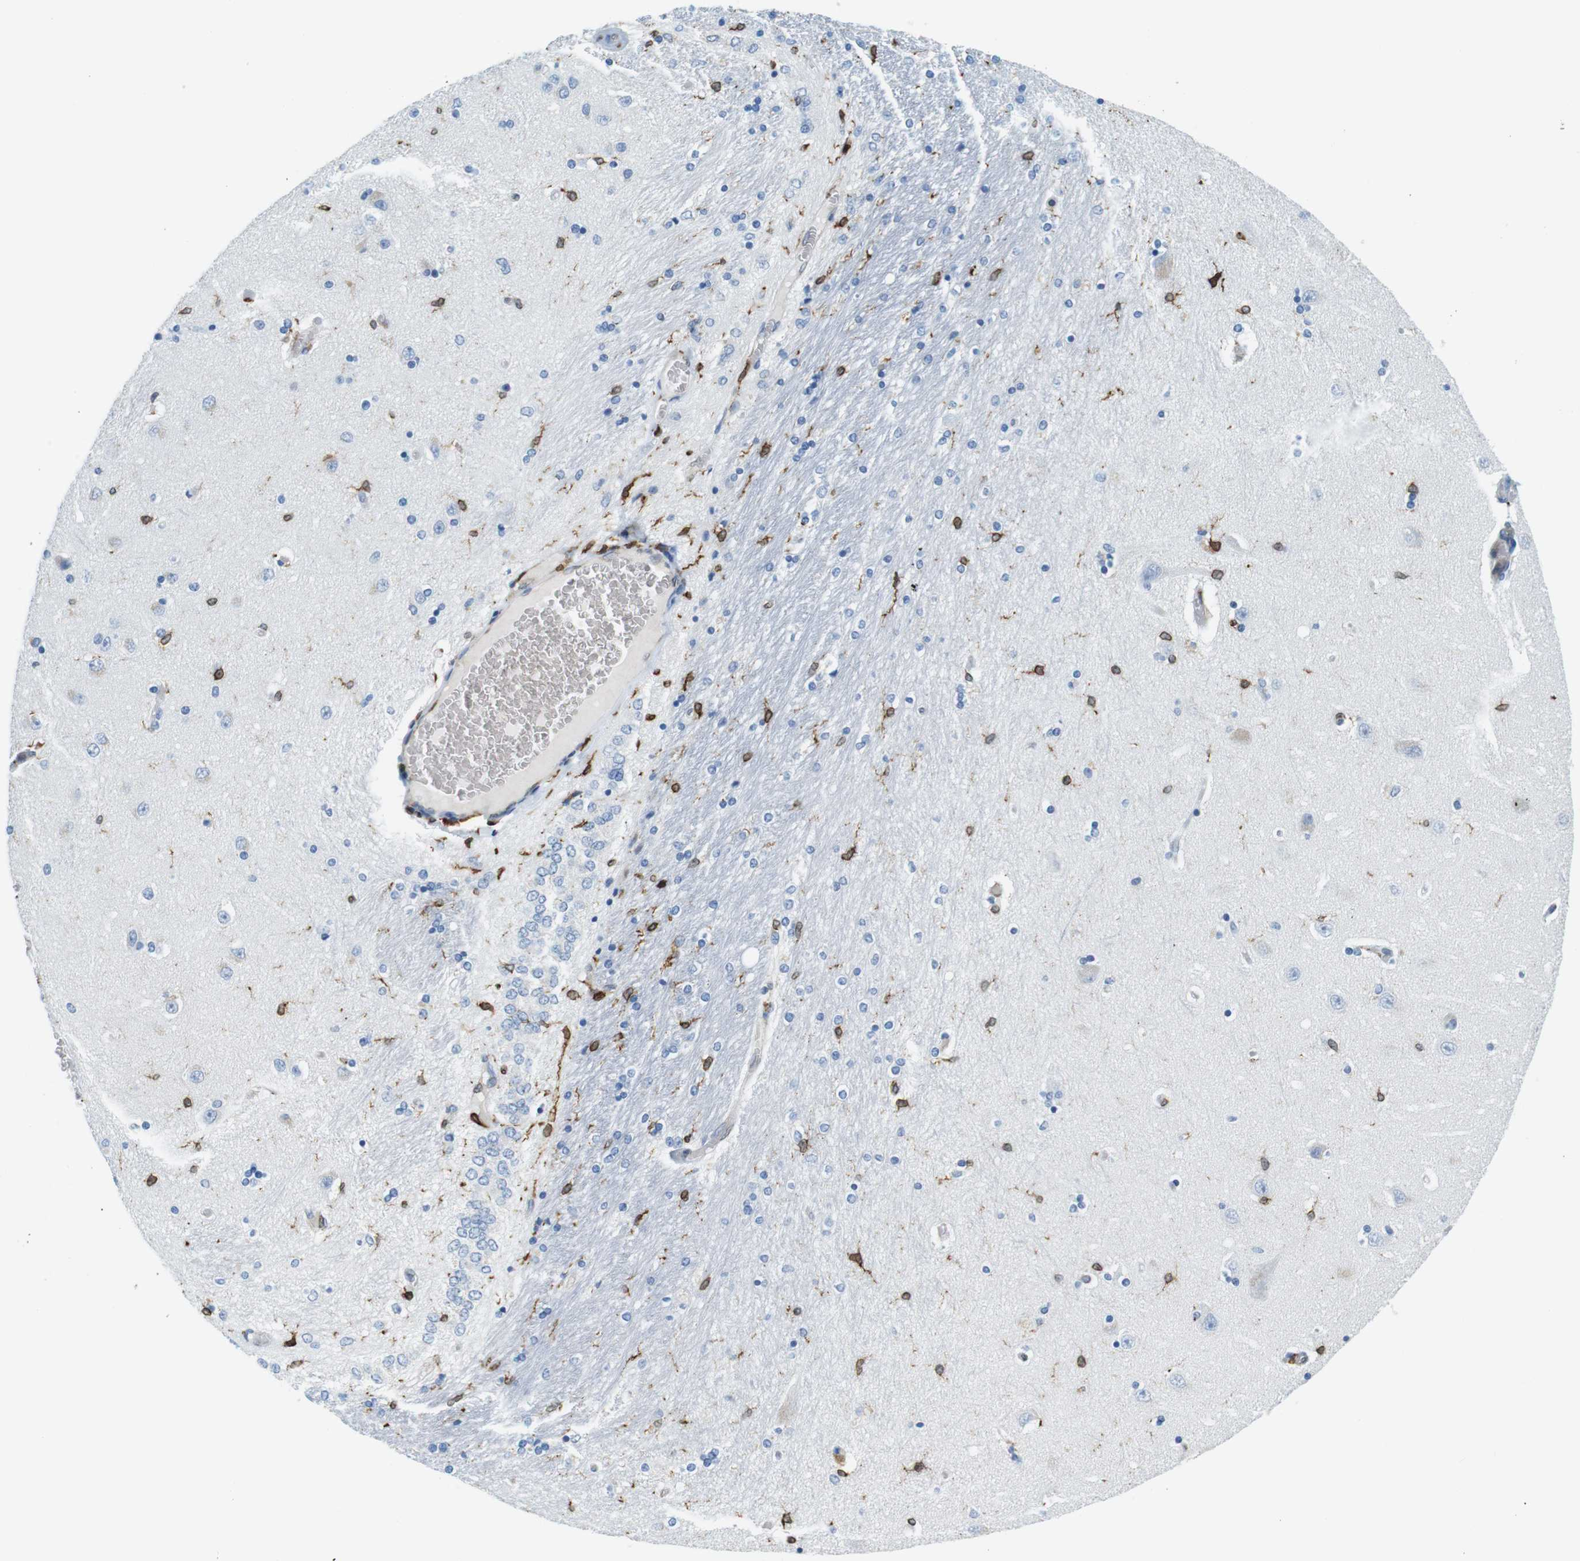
{"staining": {"intensity": "moderate", "quantity": "<25%", "location": "cytoplasmic/membranous"}, "tissue": "hippocampus", "cell_type": "Glial cells", "image_type": "normal", "snomed": [{"axis": "morphology", "description": "Normal tissue, NOS"}, {"axis": "topography", "description": "Hippocampus"}], "caption": "Moderate cytoplasmic/membranous positivity for a protein is seen in about <25% of glial cells of normal hippocampus using immunohistochemistry (IHC).", "gene": "CIITA", "patient": {"sex": "female", "age": 54}}